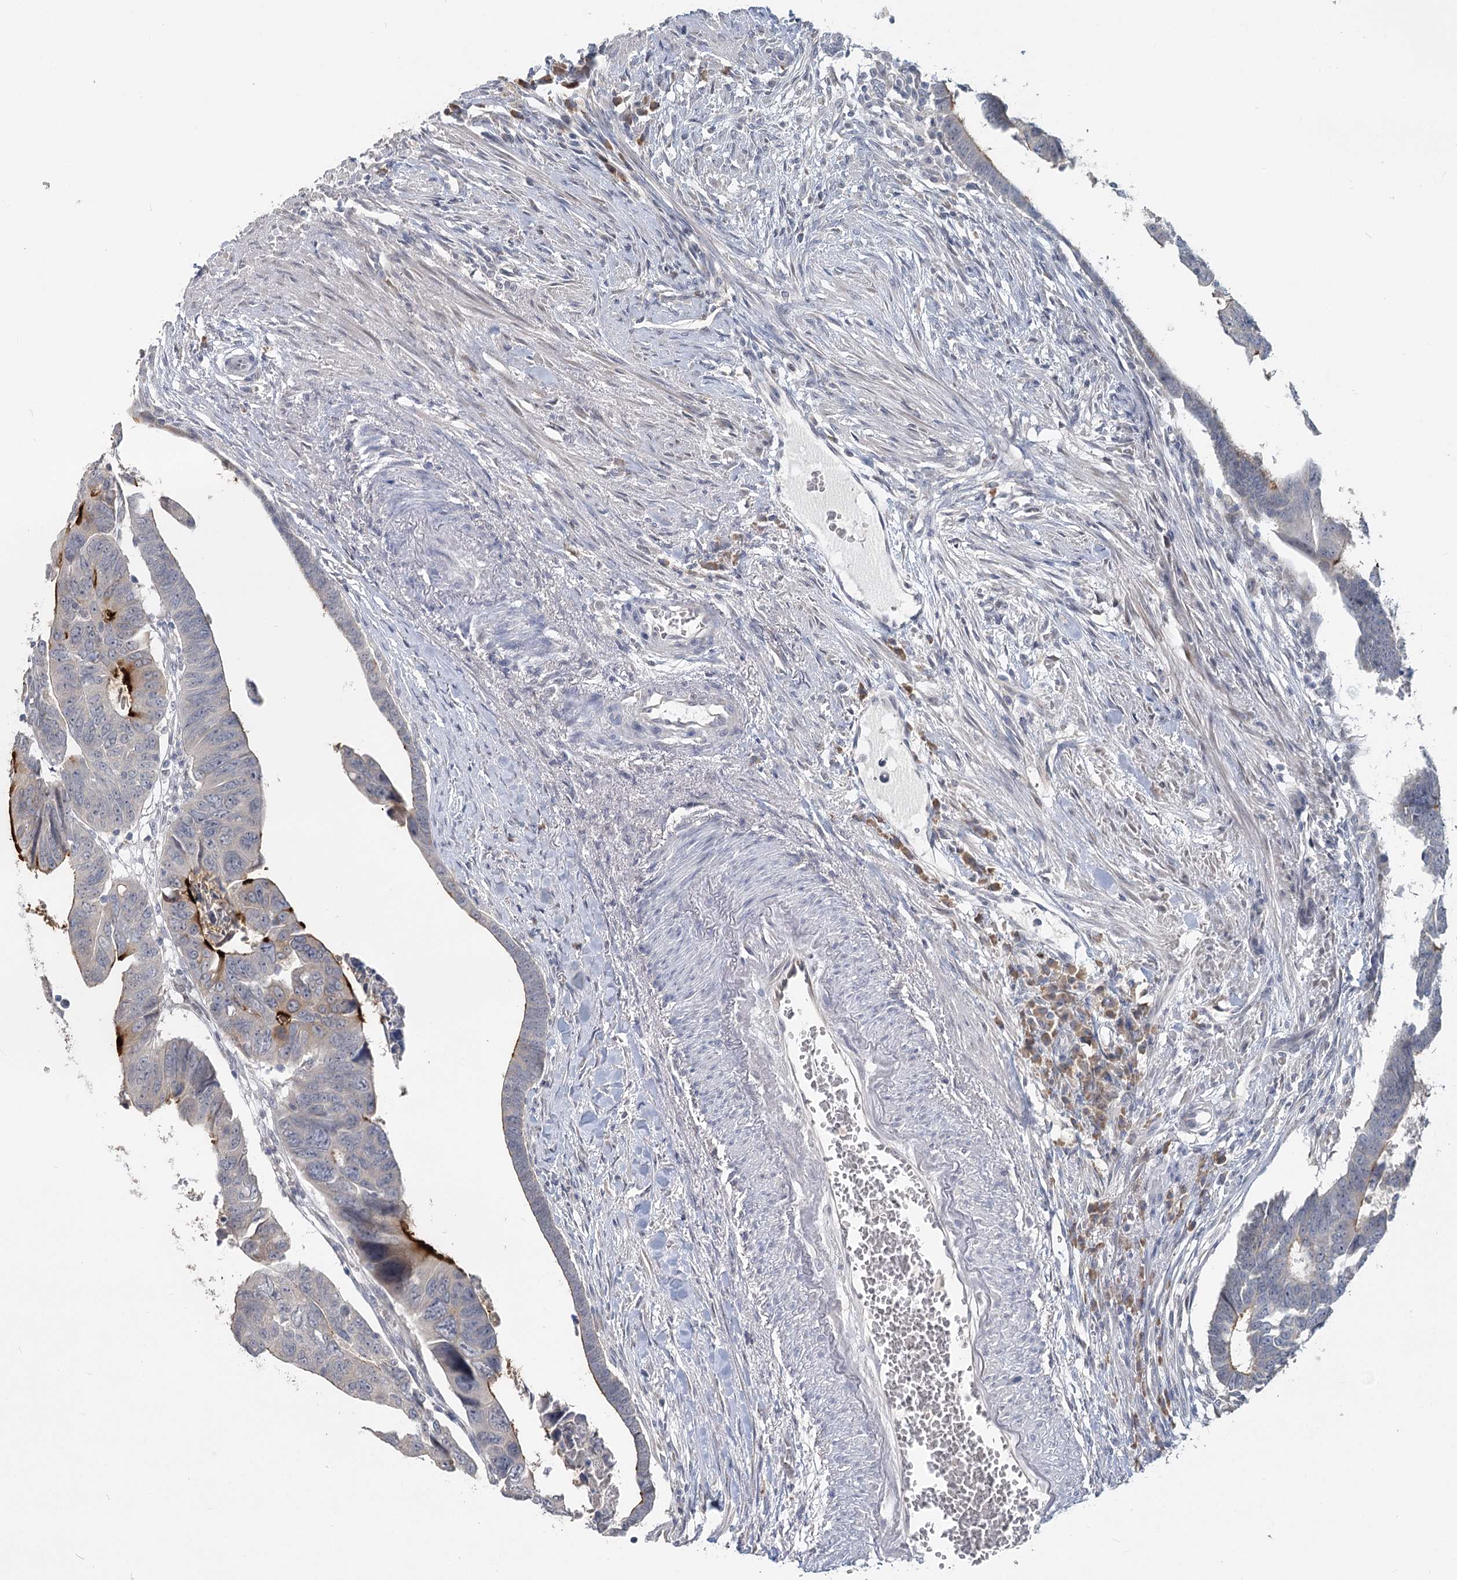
{"staining": {"intensity": "strong", "quantity": "<25%", "location": "cytoplasmic/membranous"}, "tissue": "colorectal cancer", "cell_type": "Tumor cells", "image_type": "cancer", "snomed": [{"axis": "morphology", "description": "Adenocarcinoma, NOS"}, {"axis": "topography", "description": "Rectum"}], "caption": "IHC (DAB (3,3'-diaminobenzidine)) staining of human colorectal cancer (adenocarcinoma) demonstrates strong cytoplasmic/membranous protein positivity in approximately <25% of tumor cells. The protein is stained brown, and the nuclei are stained in blue (DAB IHC with brightfield microscopy, high magnification).", "gene": "SLC9A3", "patient": {"sex": "female", "age": 65}}